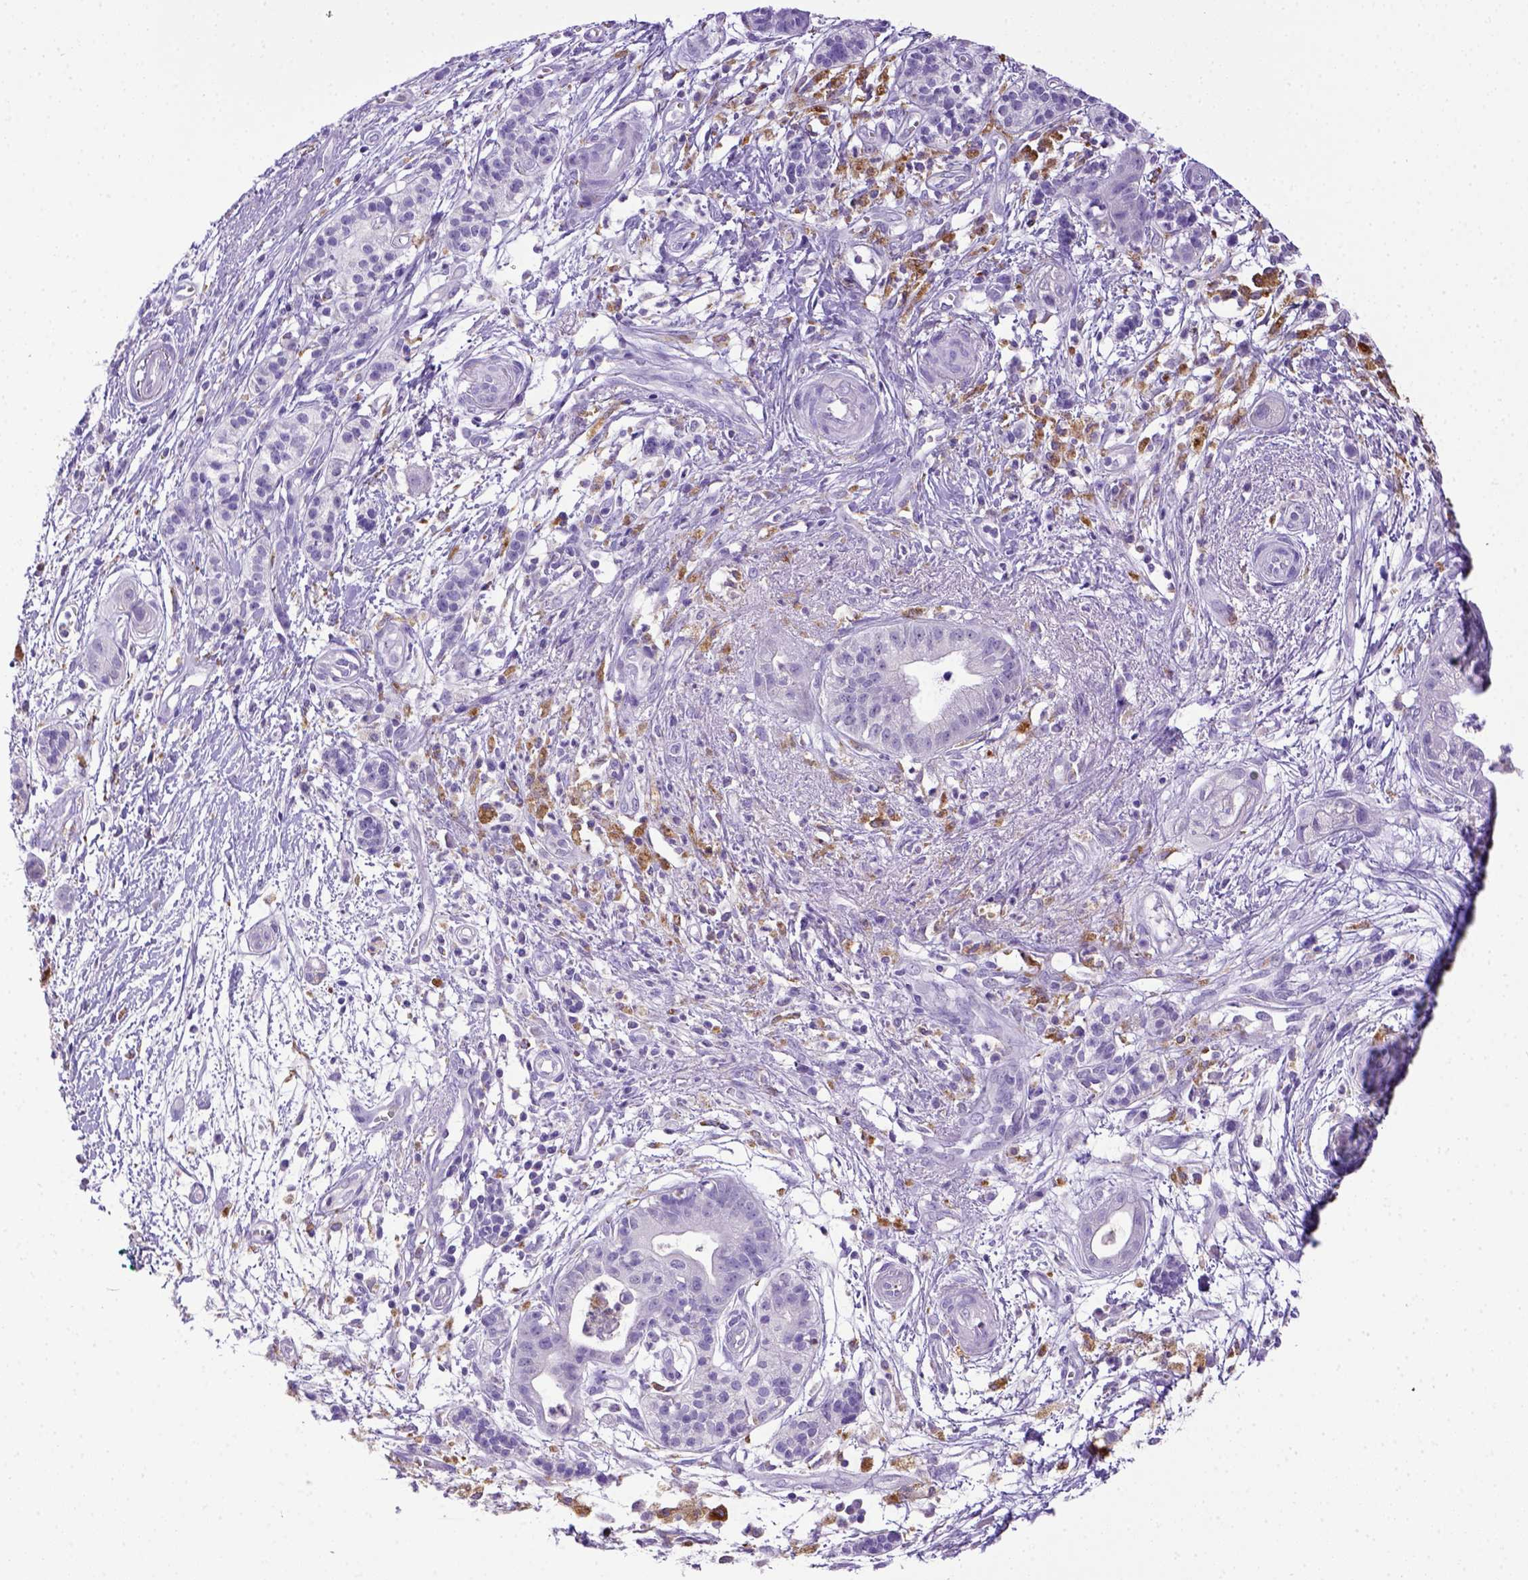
{"staining": {"intensity": "negative", "quantity": "none", "location": "none"}, "tissue": "pancreatic cancer", "cell_type": "Tumor cells", "image_type": "cancer", "snomed": [{"axis": "morphology", "description": "Normal tissue, NOS"}, {"axis": "morphology", "description": "Adenocarcinoma, NOS"}, {"axis": "topography", "description": "Lymph node"}, {"axis": "topography", "description": "Pancreas"}], "caption": "DAB (3,3'-diaminobenzidine) immunohistochemical staining of human adenocarcinoma (pancreatic) demonstrates no significant positivity in tumor cells. (Stains: DAB (3,3'-diaminobenzidine) immunohistochemistry (IHC) with hematoxylin counter stain, Microscopy: brightfield microscopy at high magnification).", "gene": "CD68", "patient": {"sex": "female", "age": 58}}